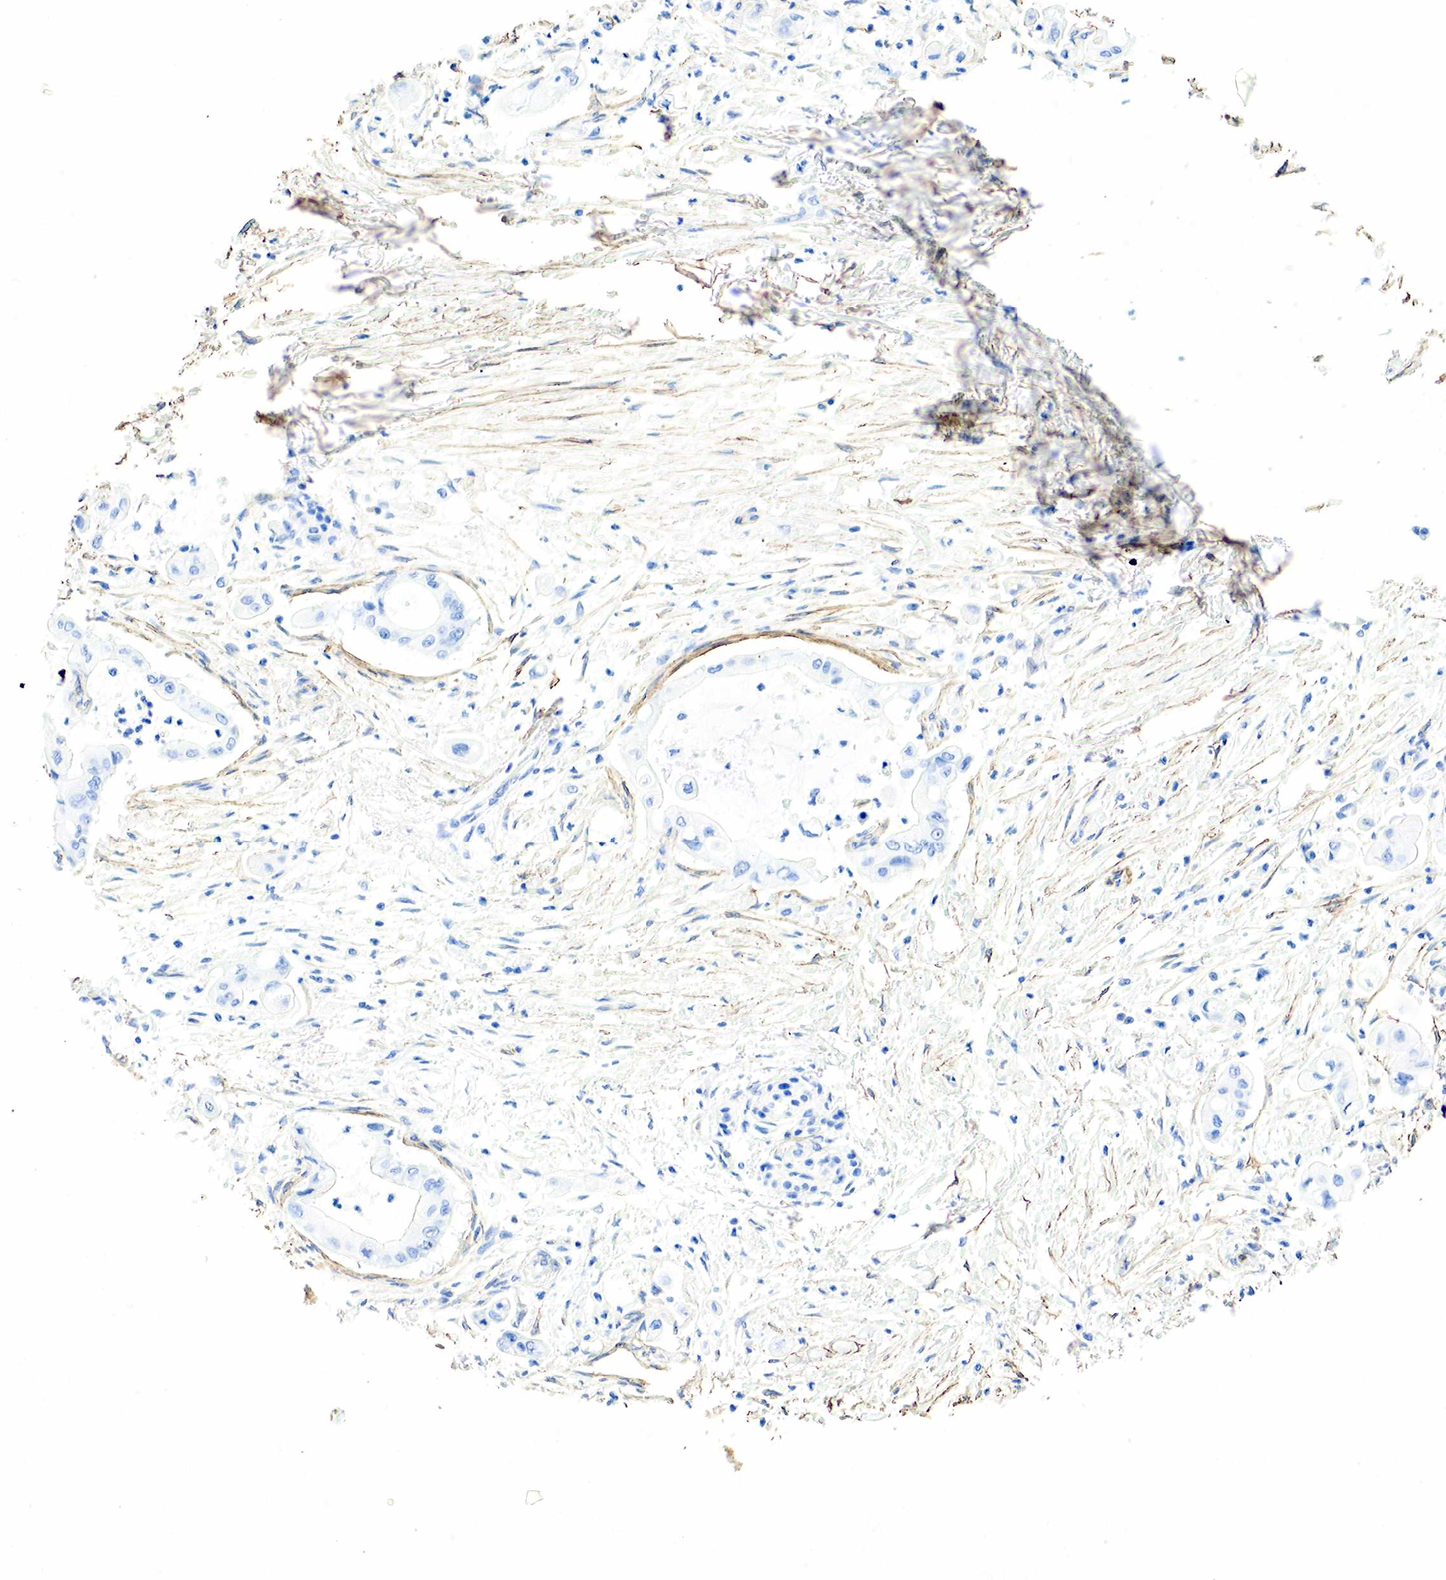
{"staining": {"intensity": "negative", "quantity": "none", "location": "none"}, "tissue": "pancreatic cancer", "cell_type": "Tumor cells", "image_type": "cancer", "snomed": [{"axis": "morphology", "description": "Adenocarcinoma, NOS"}, {"axis": "topography", "description": "Pancreas"}], "caption": "Immunohistochemistry of adenocarcinoma (pancreatic) exhibits no staining in tumor cells.", "gene": "ACTA1", "patient": {"sex": "female", "age": 52}}